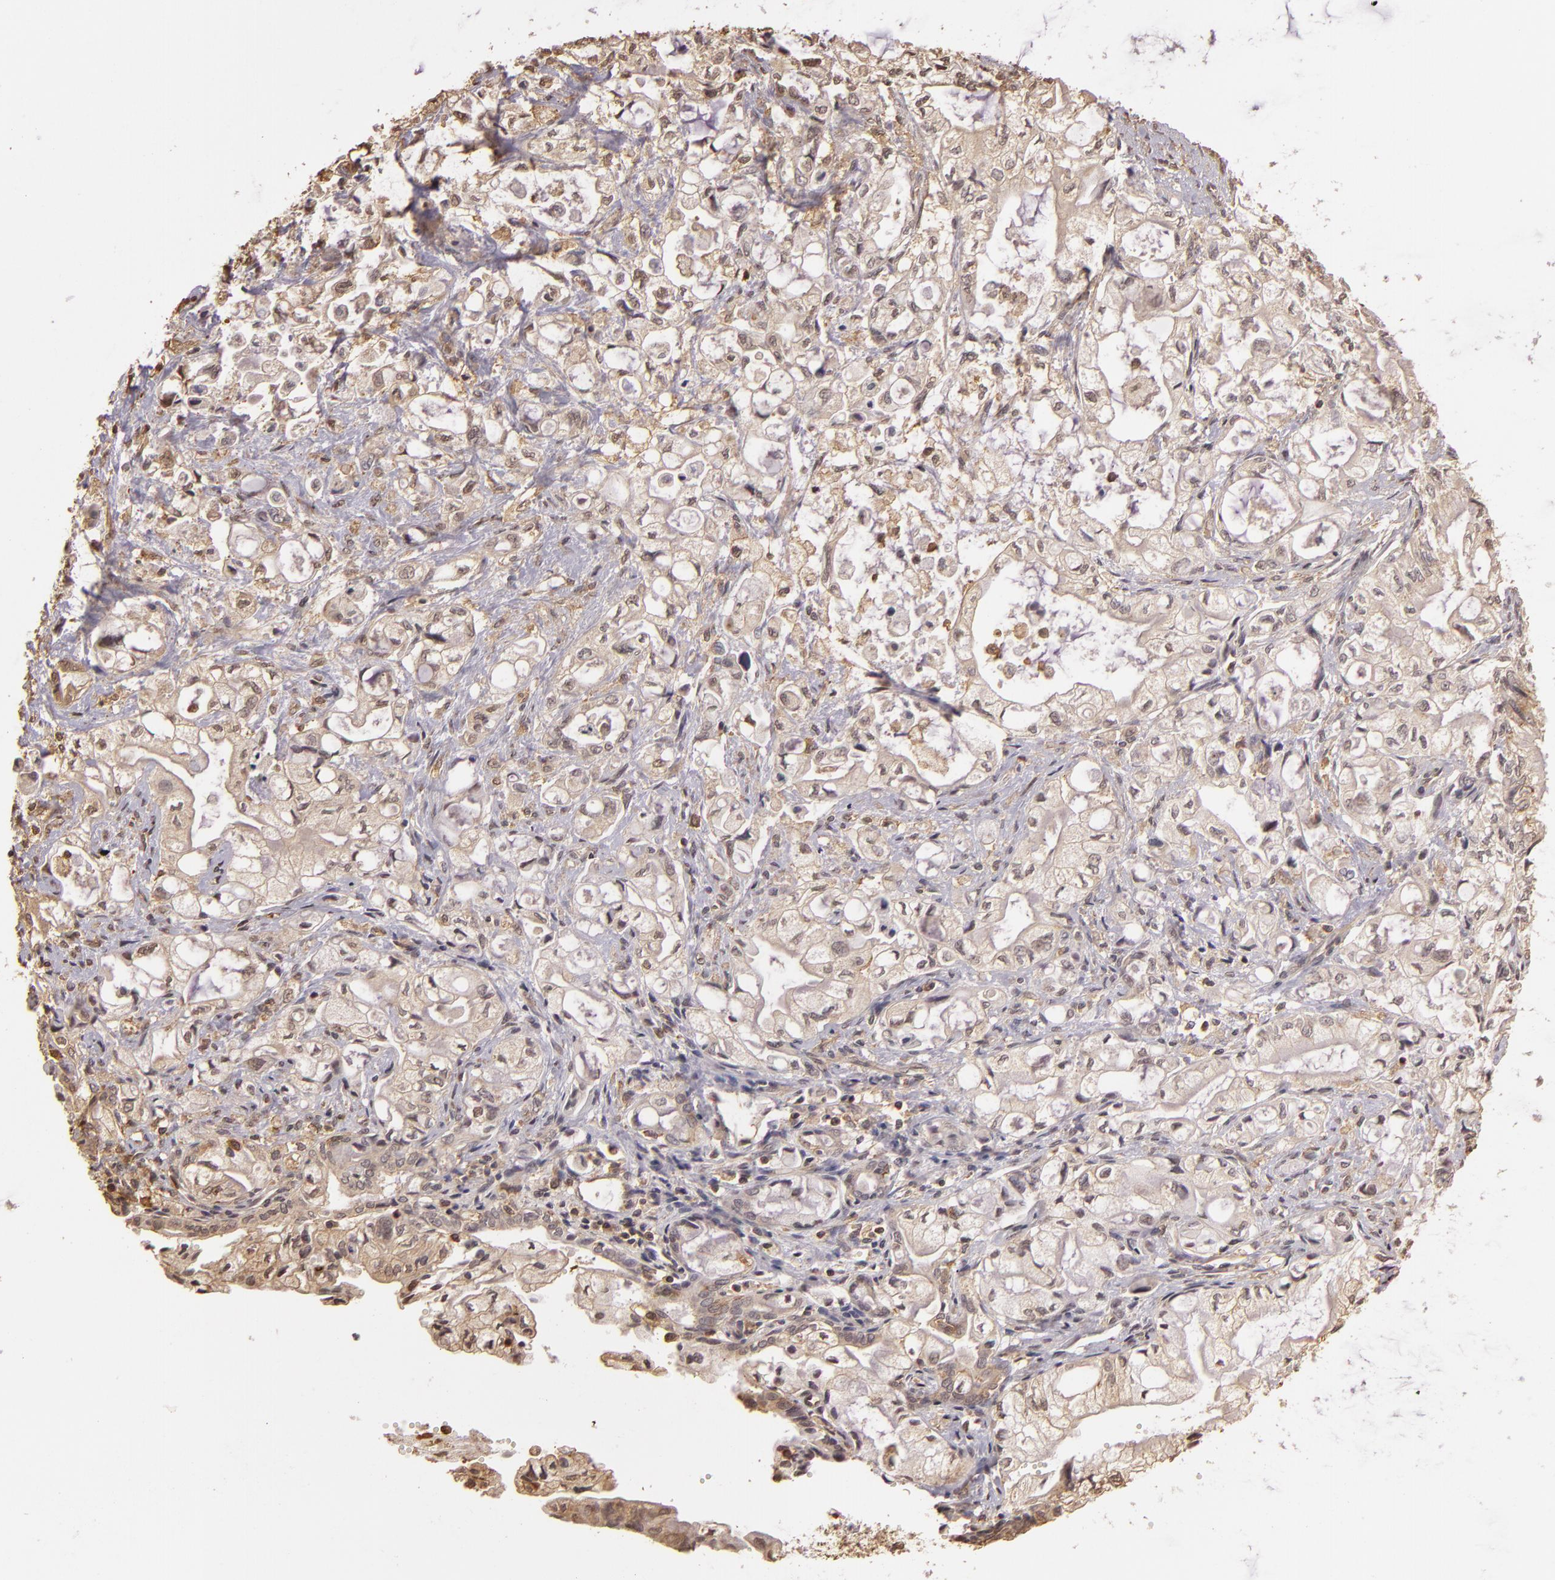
{"staining": {"intensity": "weak", "quantity": "25%-75%", "location": "cytoplasmic/membranous,nuclear"}, "tissue": "pancreatic cancer", "cell_type": "Tumor cells", "image_type": "cancer", "snomed": [{"axis": "morphology", "description": "Adenocarcinoma, NOS"}, {"axis": "topography", "description": "Pancreas"}], "caption": "Tumor cells display low levels of weak cytoplasmic/membranous and nuclear staining in about 25%-75% of cells in human pancreatic cancer.", "gene": "ARPC2", "patient": {"sex": "male", "age": 79}}